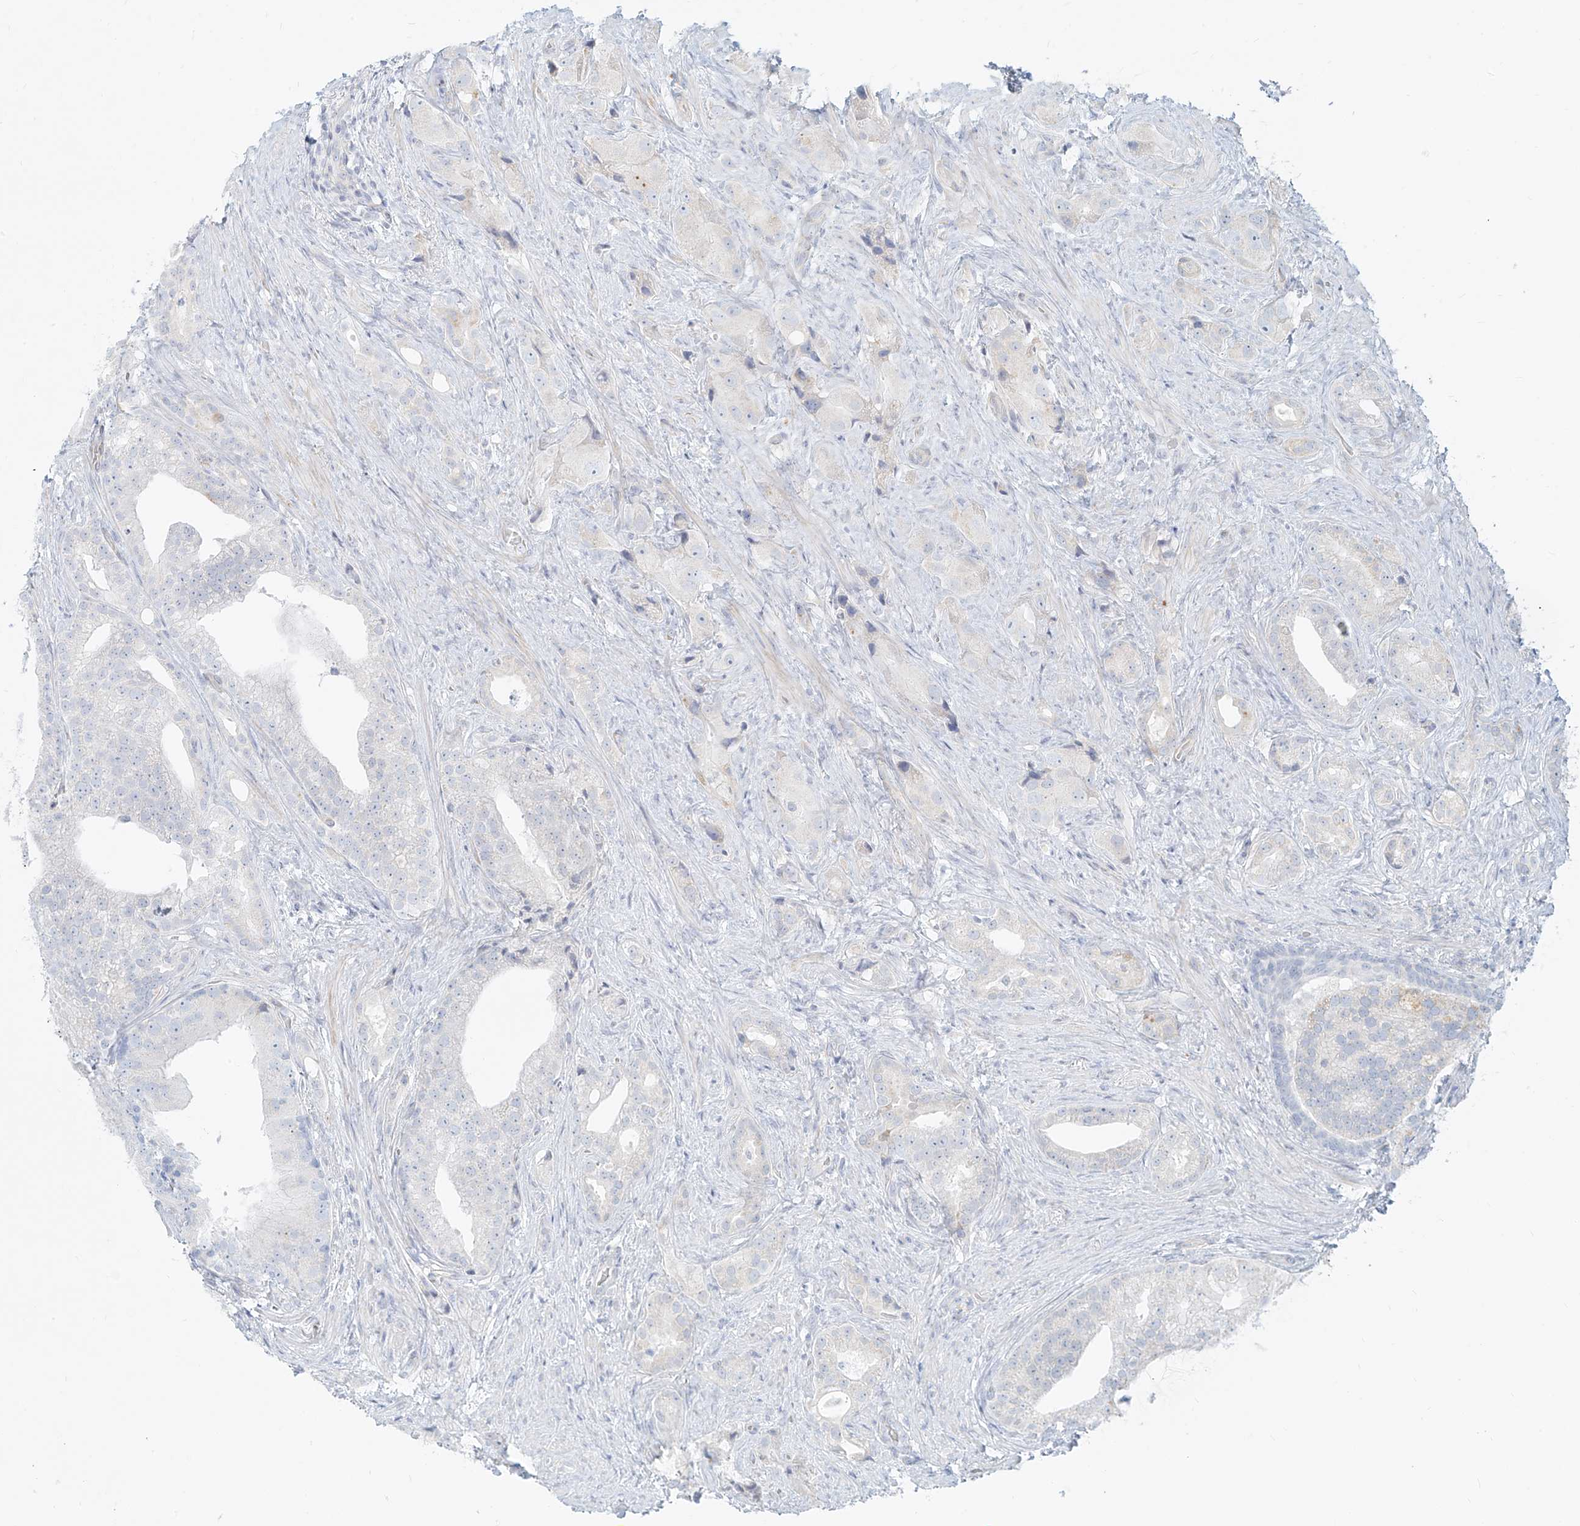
{"staining": {"intensity": "negative", "quantity": "none", "location": "none"}, "tissue": "prostate cancer", "cell_type": "Tumor cells", "image_type": "cancer", "snomed": [{"axis": "morphology", "description": "Adenocarcinoma, Low grade"}, {"axis": "topography", "description": "Prostate"}], "caption": "Prostate cancer (low-grade adenocarcinoma) was stained to show a protein in brown. There is no significant positivity in tumor cells.", "gene": "ITPKB", "patient": {"sex": "male", "age": 71}}